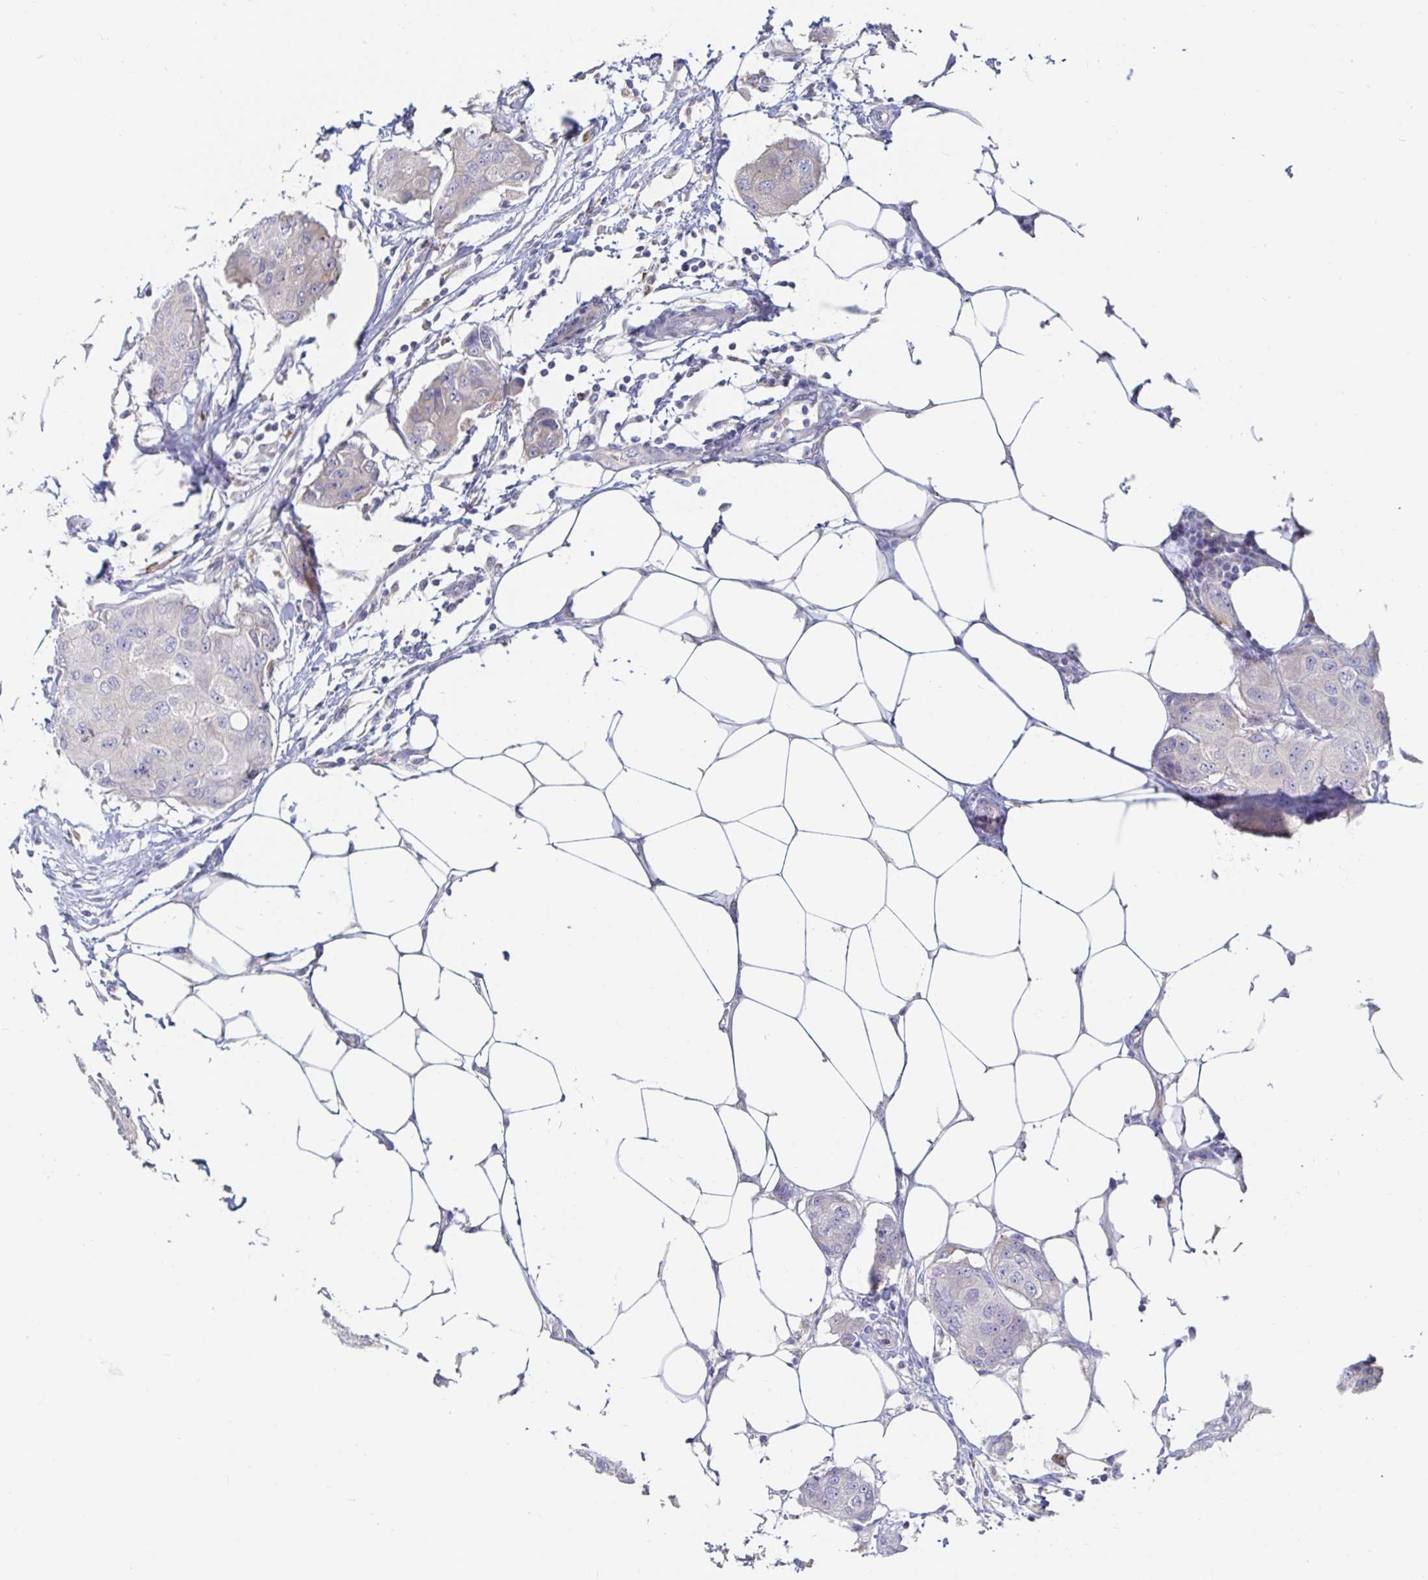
{"staining": {"intensity": "negative", "quantity": "none", "location": "none"}, "tissue": "breast cancer", "cell_type": "Tumor cells", "image_type": "cancer", "snomed": [{"axis": "morphology", "description": "Duct carcinoma"}, {"axis": "topography", "description": "Breast"}, {"axis": "topography", "description": "Lymph node"}], "caption": "There is no significant positivity in tumor cells of breast cancer. Nuclei are stained in blue.", "gene": "SPPL3", "patient": {"sex": "female", "age": 80}}